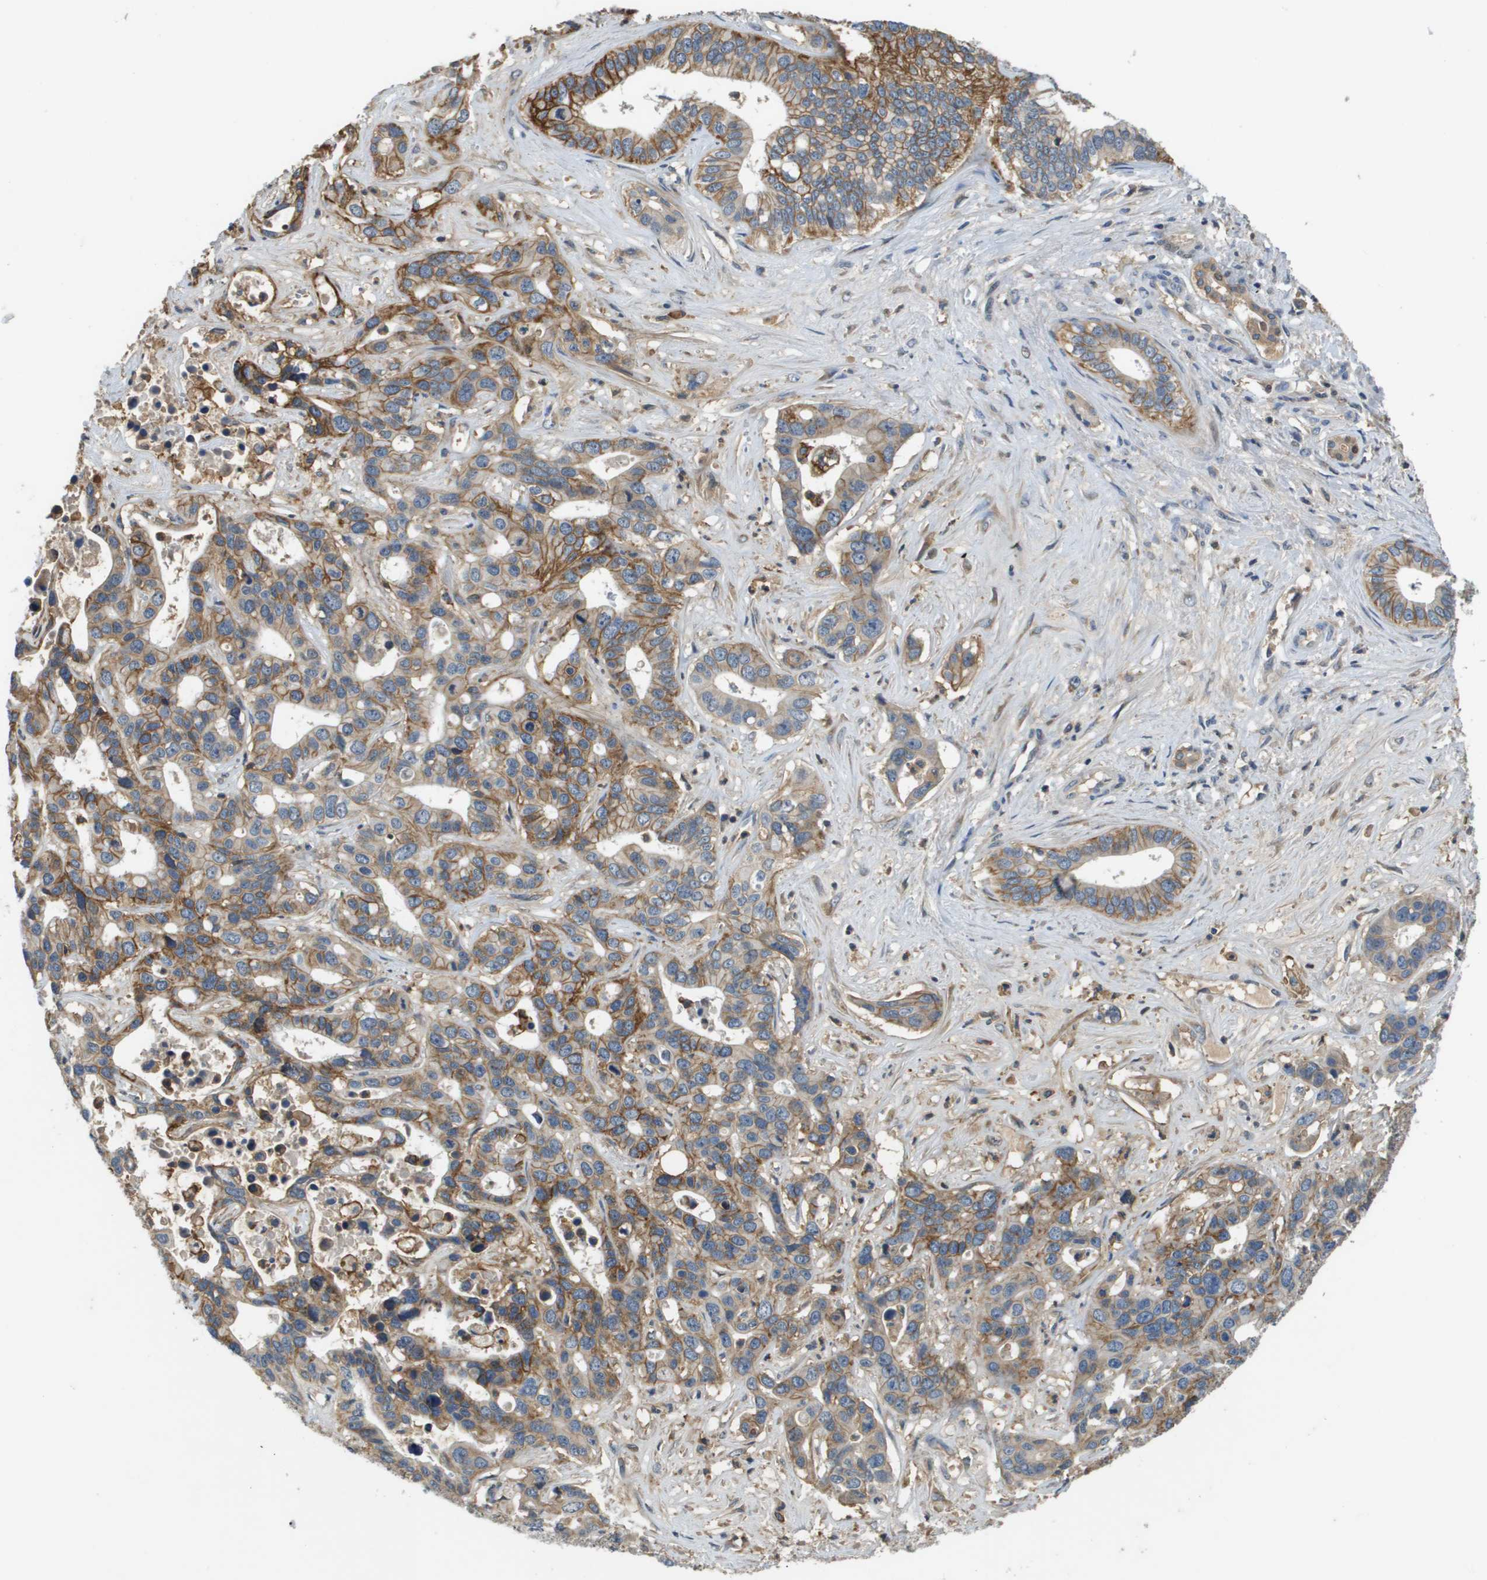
{"staining": {"intensity": "moderate", "quantity": ">75%", "location": "cytoplasmic/membranous"}, "tissue": "liver cancer", "cell_type": "Tumor cells", "image_type": "cancer", "snomed": [{"axis": "morphology", "description": "Cholangiocarcinoma"}, {"axis": "topography", "description": "Liver"}], "caption": "Immunohistochemical staining of human liver cholangiocarcinoma exhibits moderate cytoplasmic/membranous protein staining in about >75% of tumor cells.", "gene": "SLC16A3", "patient": {"sex": "female", "age": 65}}